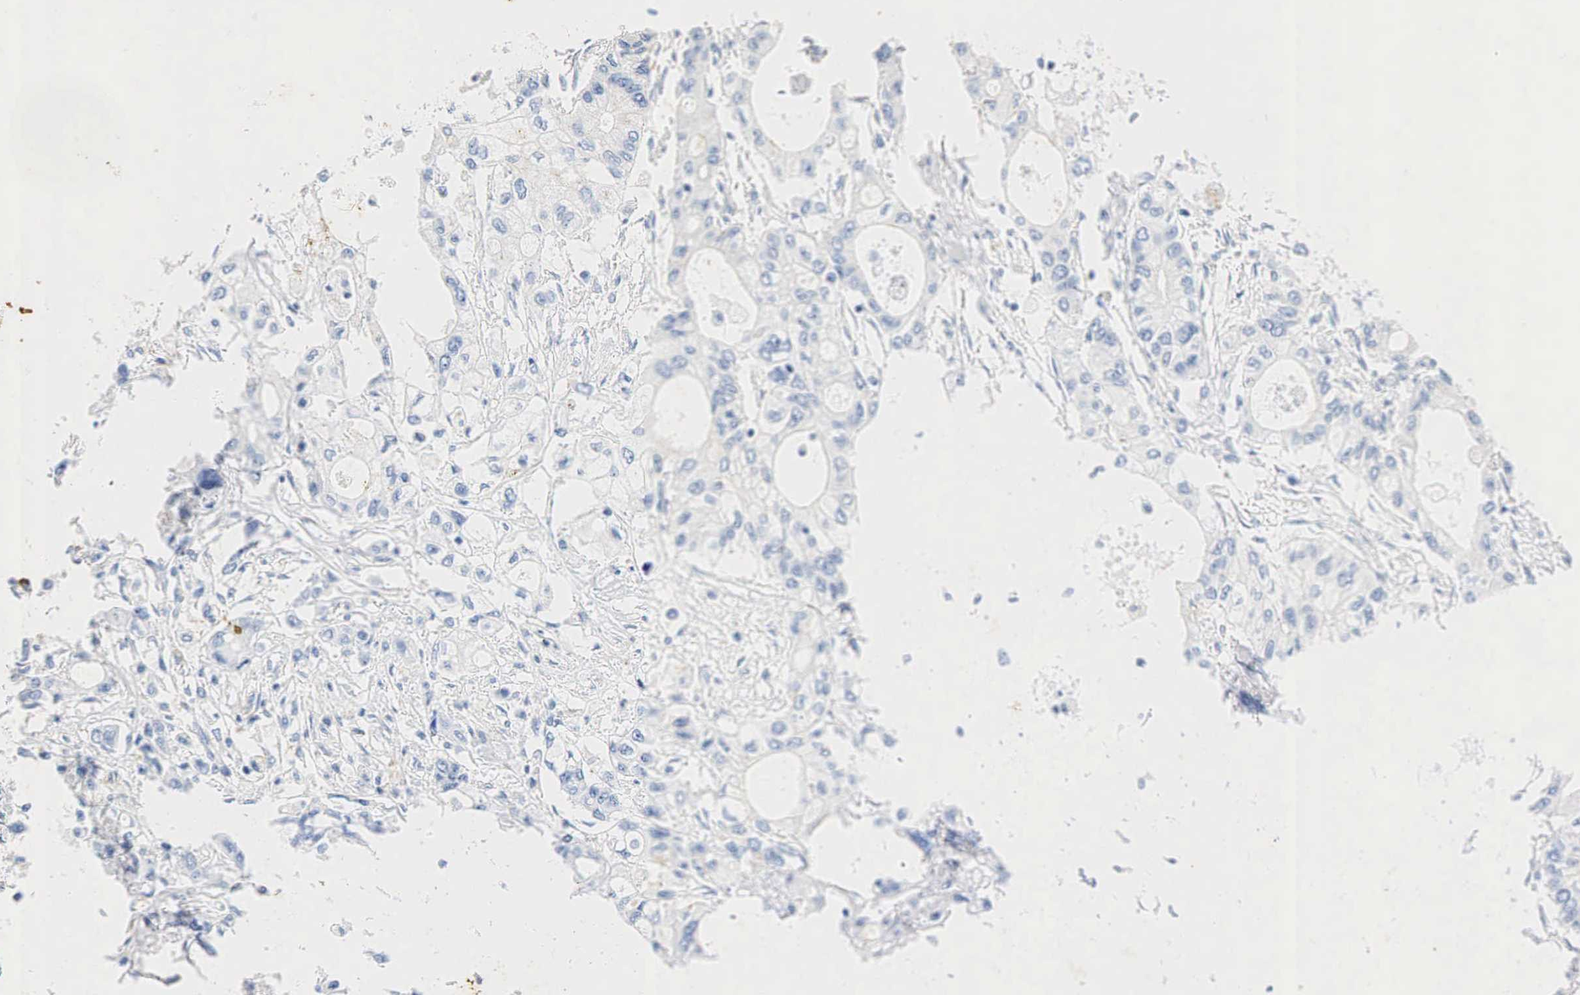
{"staining": {"intensity": "weak", "quantity": "<25%", "location": "cytoplasmic/membranous"}, "tissue": "pancreatic cancer", "cell_type": "Tumor cells", "image_type": "cancer", "snomed": [{"axis": "morphology", "description": "Adenocarcinoma, NOS"}, {"axis": "topography", "description": "Pancreas"}], "caption": "A high-resolution histopathology image shows IHC staining of pancreatic cancer, which exhibits no significant expression in tumor cells.", "gene": "SYP", "patient": {"sex": "male", "age": 79}}